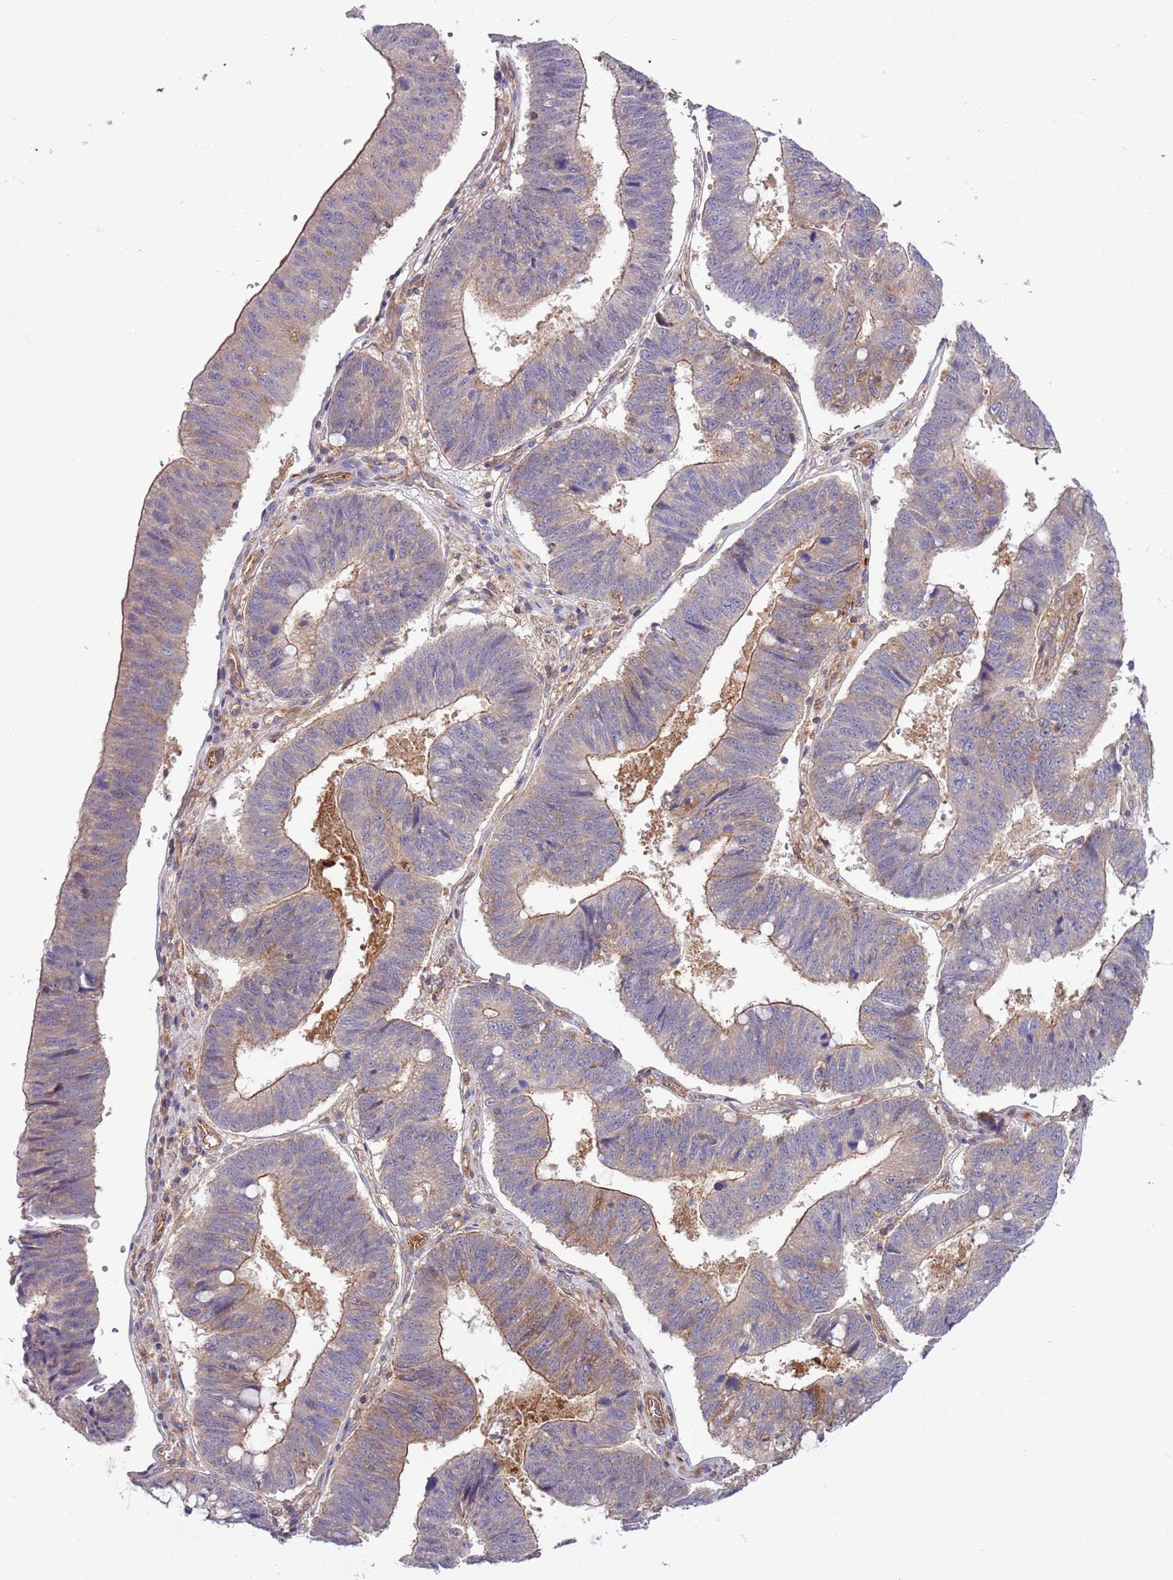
{"staining": {"intensity": "moderate", "quantity": "25%-75%", "location": "cytoplasmic/membranous"}, "tissue": "stomach cancer", "cell_type": "Tumor cells", "image_type": "cancer", "snomed": [{"axis": "morphology", "description": "Adenocarcinoma, NOS"}, {"axis": "topography", "description": "Stomach"}], "caption": "A photomicrograph of stomach cancer stained for a protein shows moderate cytoplasmic/membranous brown staining in tumor cells.", "gene": "LPIN2", "patient": {"sex": "male", "age": 59}}